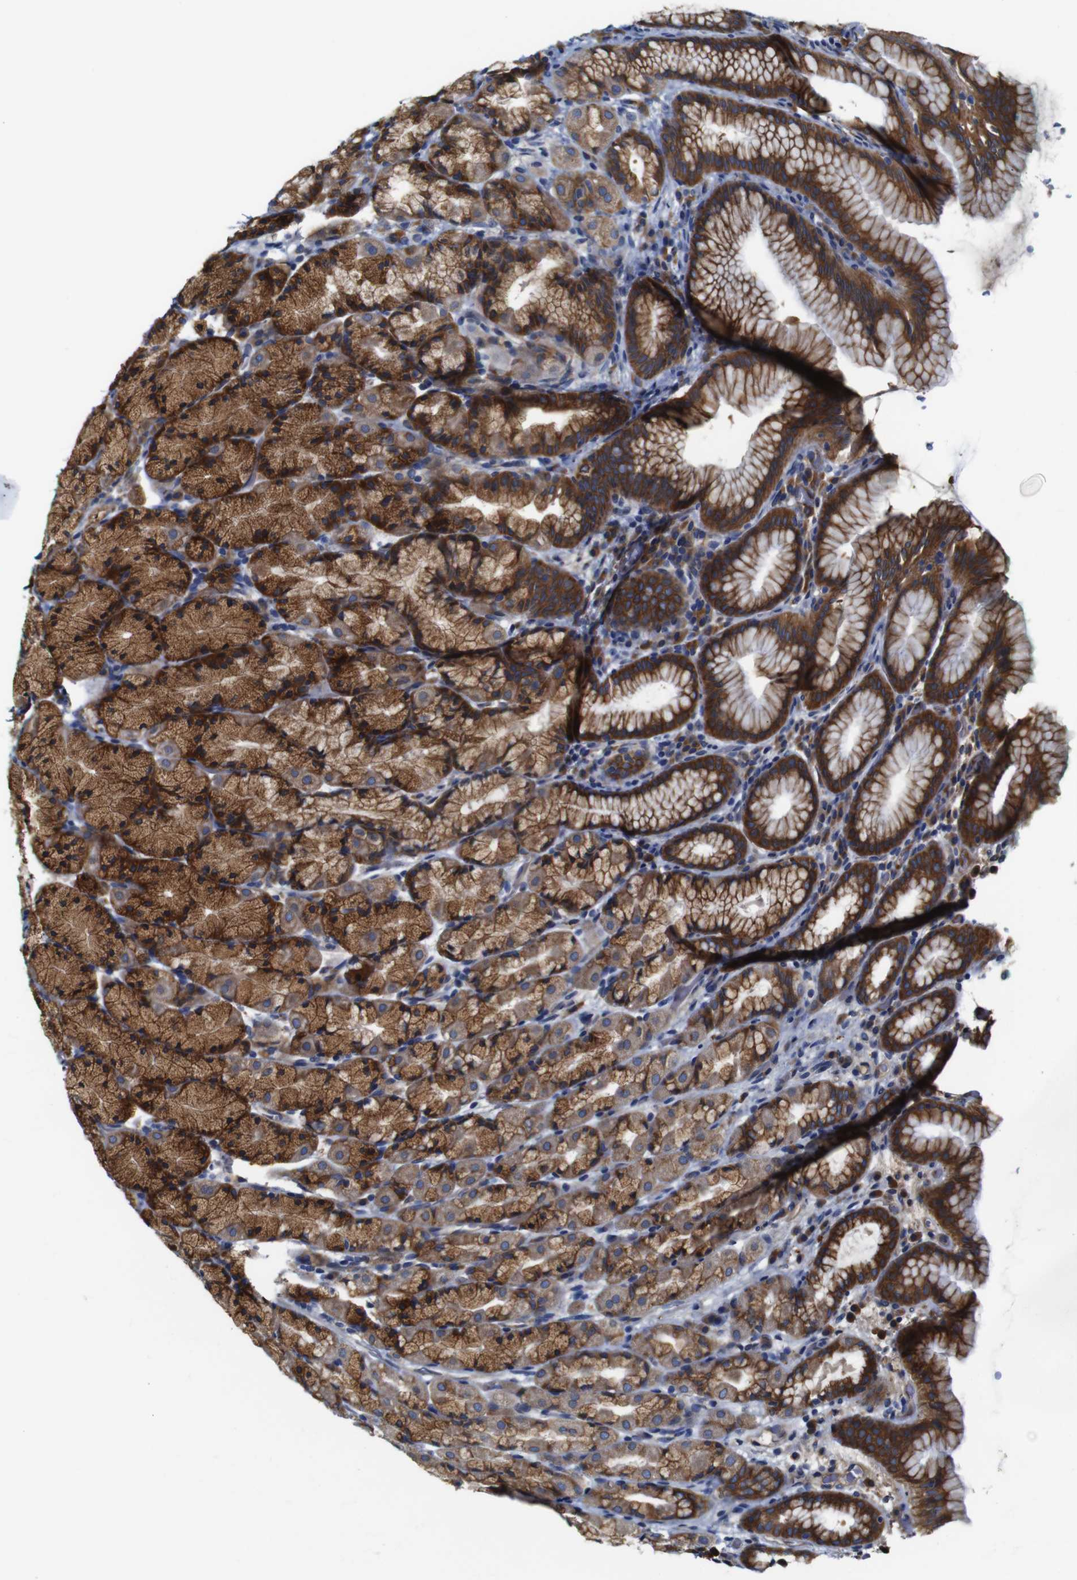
{"staining": {"intensity": "strong", "quantity": ">75%", "location": "cytoplasmic/membranous"}, "tissue": "stomach", "cell_type": "Glandular cells", "image_type": "normal", "snomed": [{"axis": "morphology", "description": "Normal tissue, NOS"}, {"axis": "topography", "description": "Stomach, upper"}], "caption": "Brown immunohistochemical staining in unremarkable human stomach demonstrates strong cytoplasmic/membranous positivity in about >75% of glandular cells.", "gene": "CLCC1", "patient": {"sex": "male", "age": 68}}